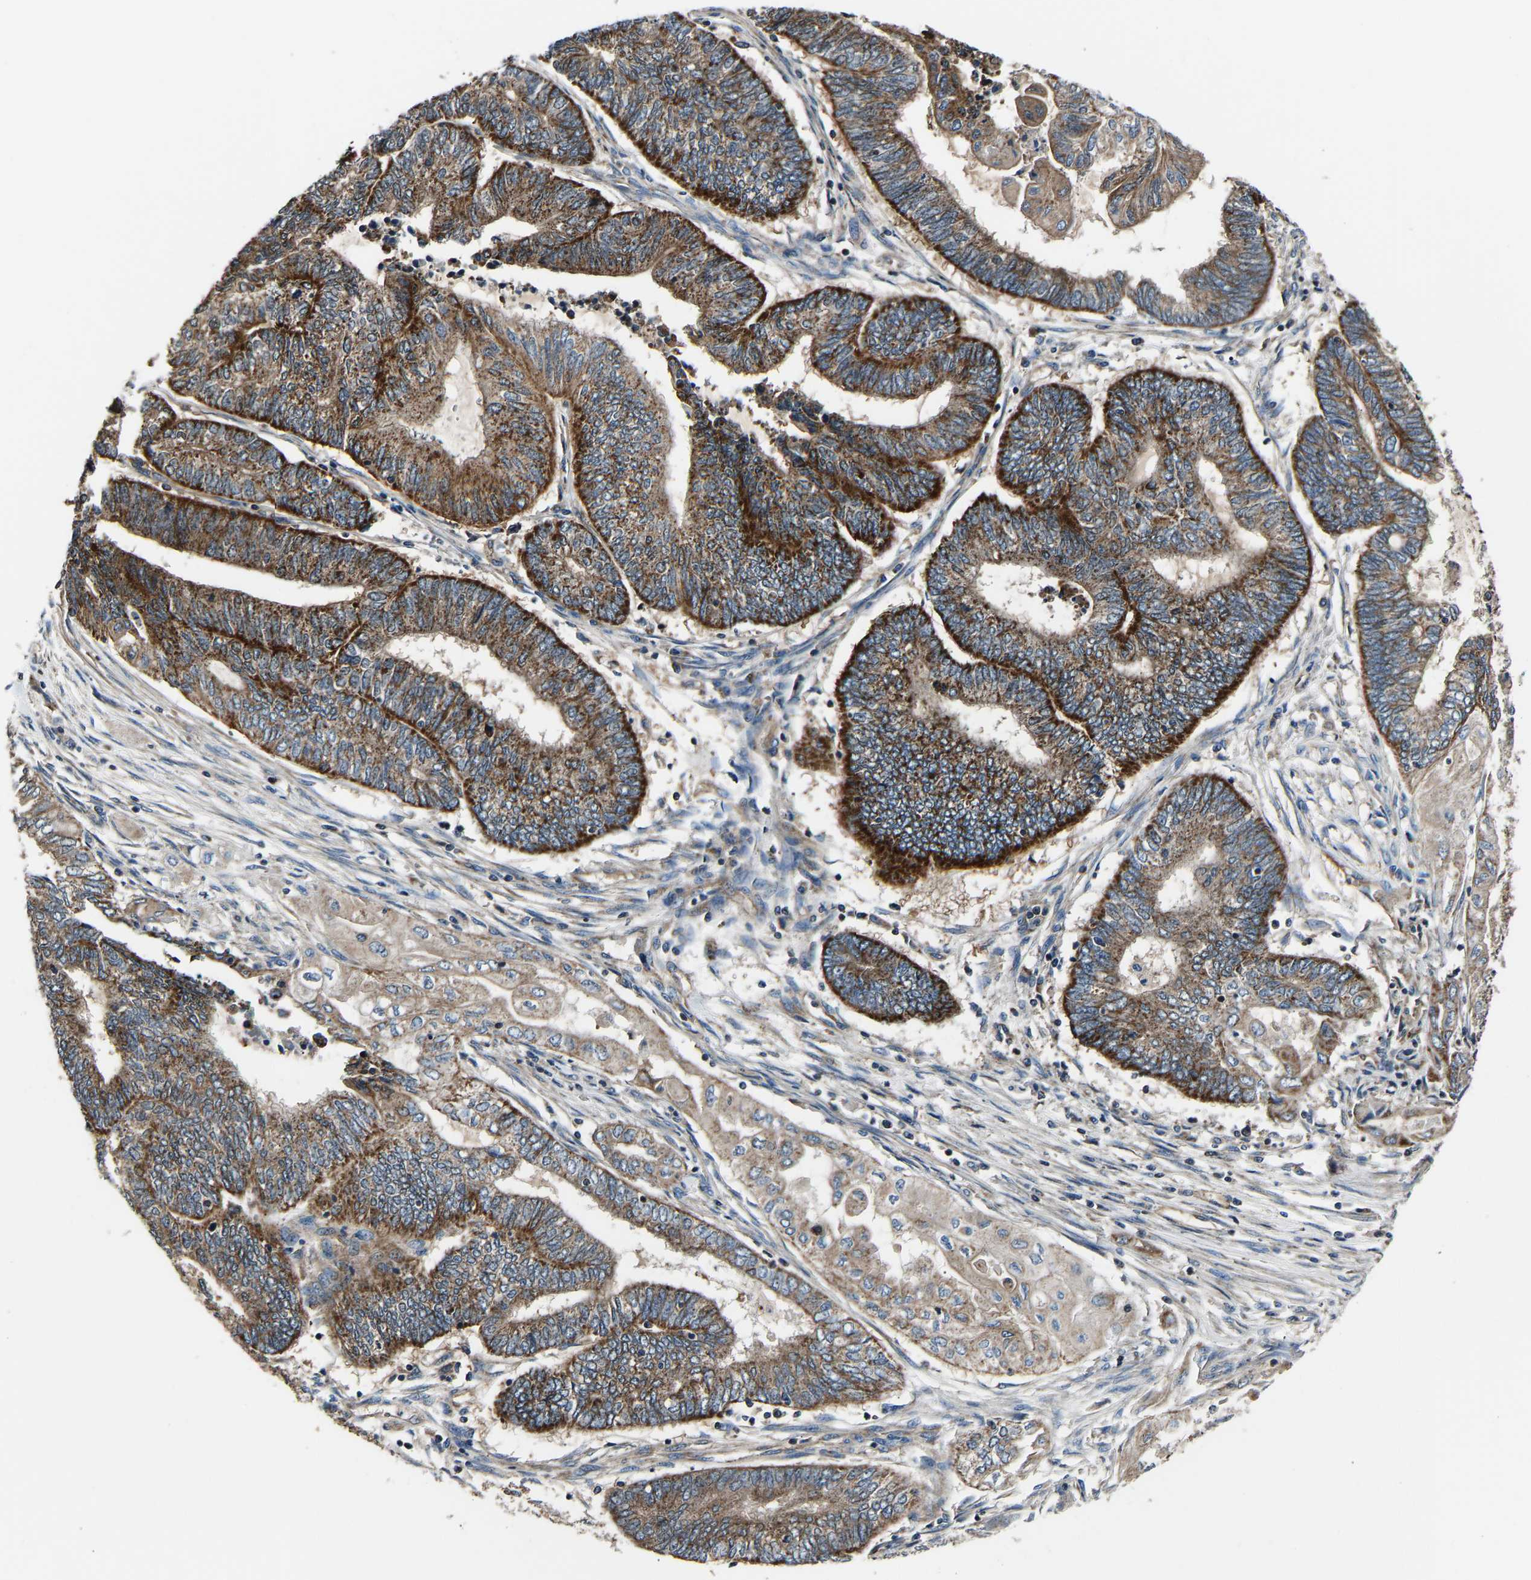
{"staining": {"intensity": "strong", "quantity": ">75%", "location": "cytoplasmic/membranous"}, "tissue": "endometrial cancer", "cell_type": "Tumor cells", "image_type": "cancer", "snomed": [{"axis": "morphology", "description": "Adenocarcinoma, NOS"}, {"axis": "topography", "description": "Uterus"}, {"axis": "topography", "description": "Endometrium"}], "caption": "Immunohistochemistry image of neoplastic tissue: endometrial adenocarcinoma stained using IHC demonstrates high levels of strong protein expression localized specifically in the cytoplasmic/membranous of tumor cells, appearing as a cytoplasmic/membranous brown color.", "gene": "GGCT", "patient": {"sex": "female", "age": 70}}